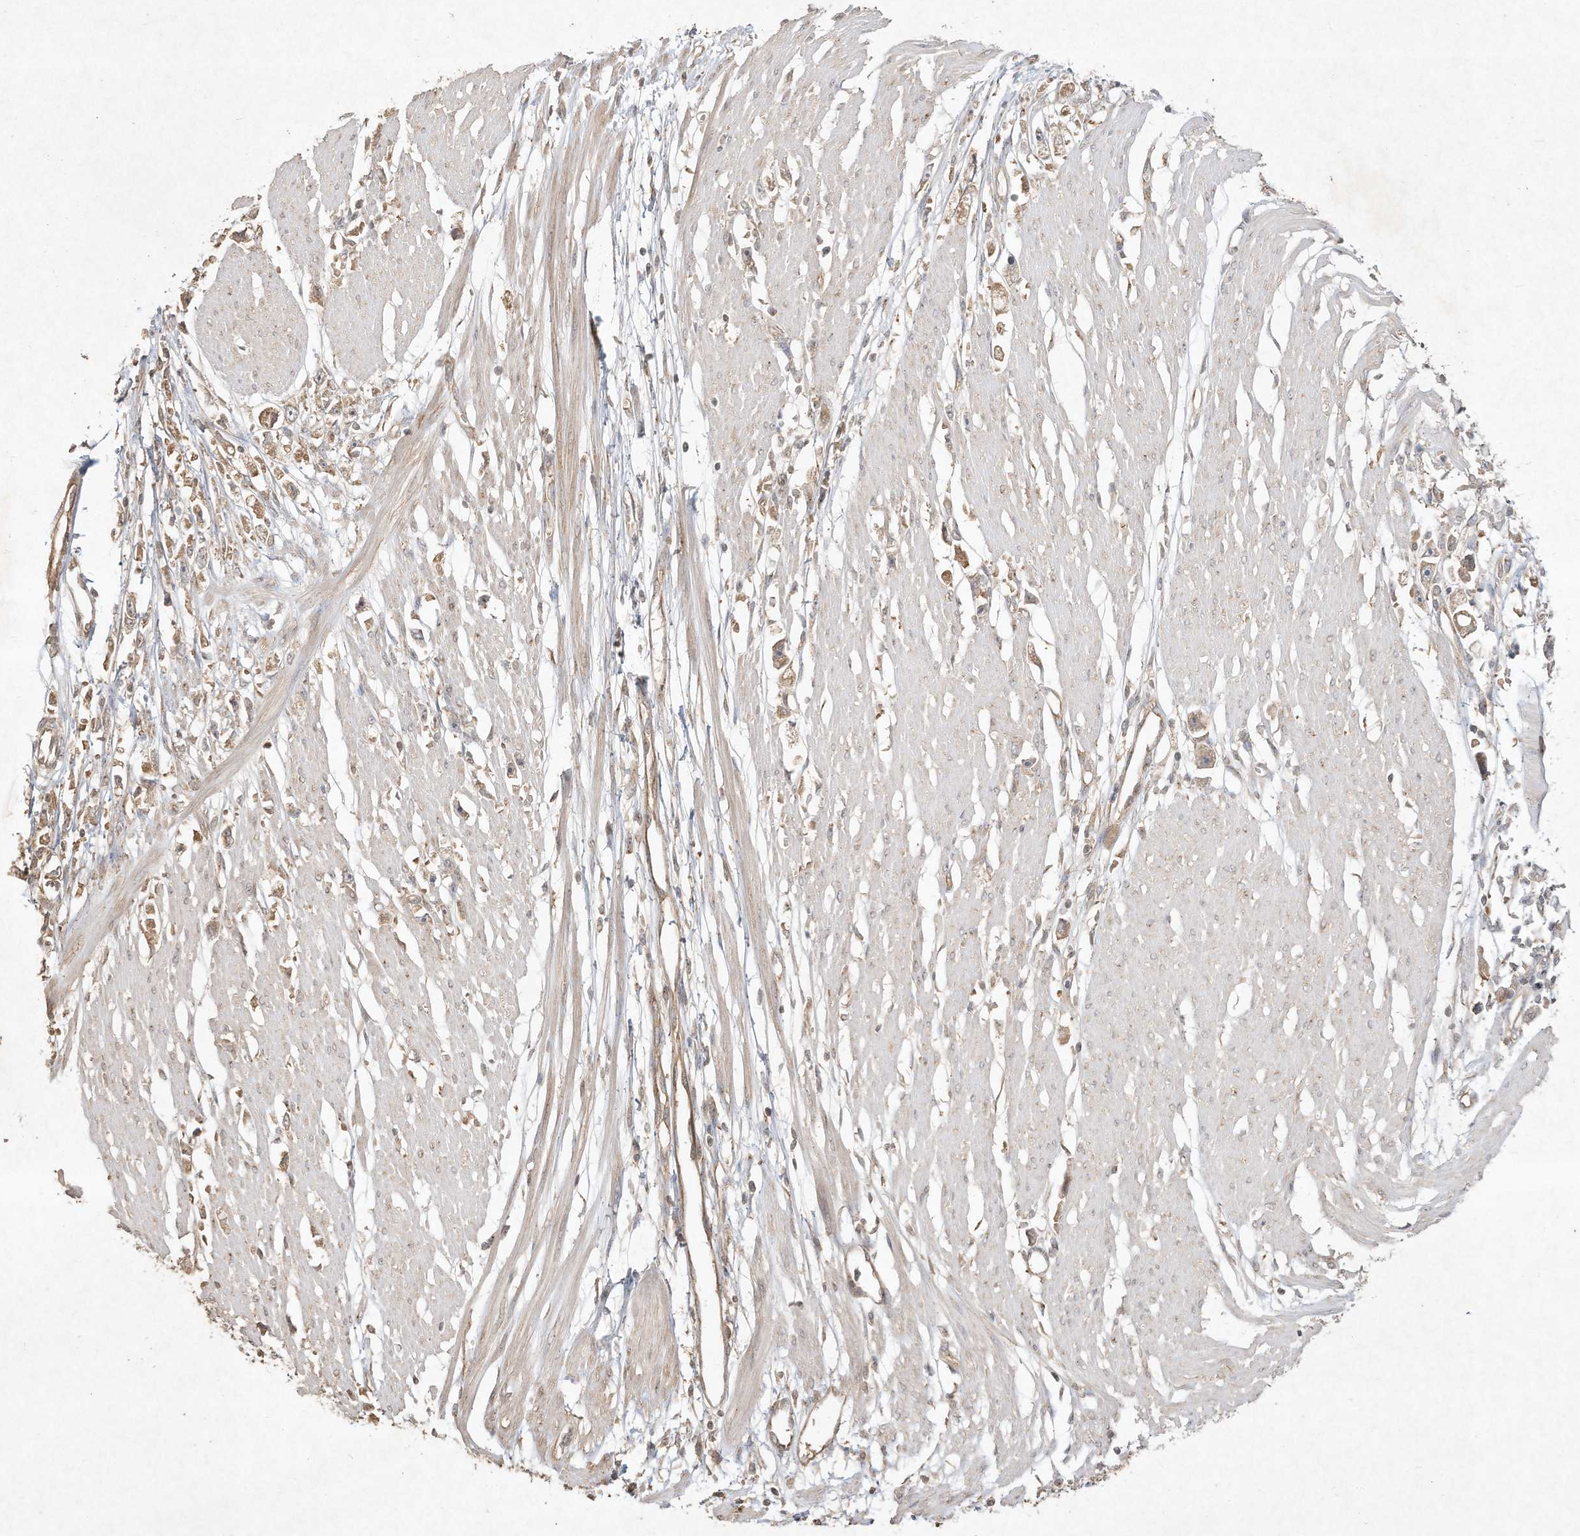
{"staining": {"intensity": "weak", "quantity": ">75%", "location": "cytoplasmic/membranous"}, "tissue": "stomach cancer", "cell_type": "Tumor cells", "image_type": "cancer", "snomed": [{"axis": "morphology", "description": "Adenocarcinoma, NOS"}, {"axis": "topography", "description": "Stomach"}], "caption": "This image displays immunohistochemistry (IHC) staining of human stomach adenocarcinoma, with low weak cytoplasmic/membranous staining in about >75% of tumor cells.", "gene": "DYNC1I2", "patient": {"sex": "female", "age": 59}}